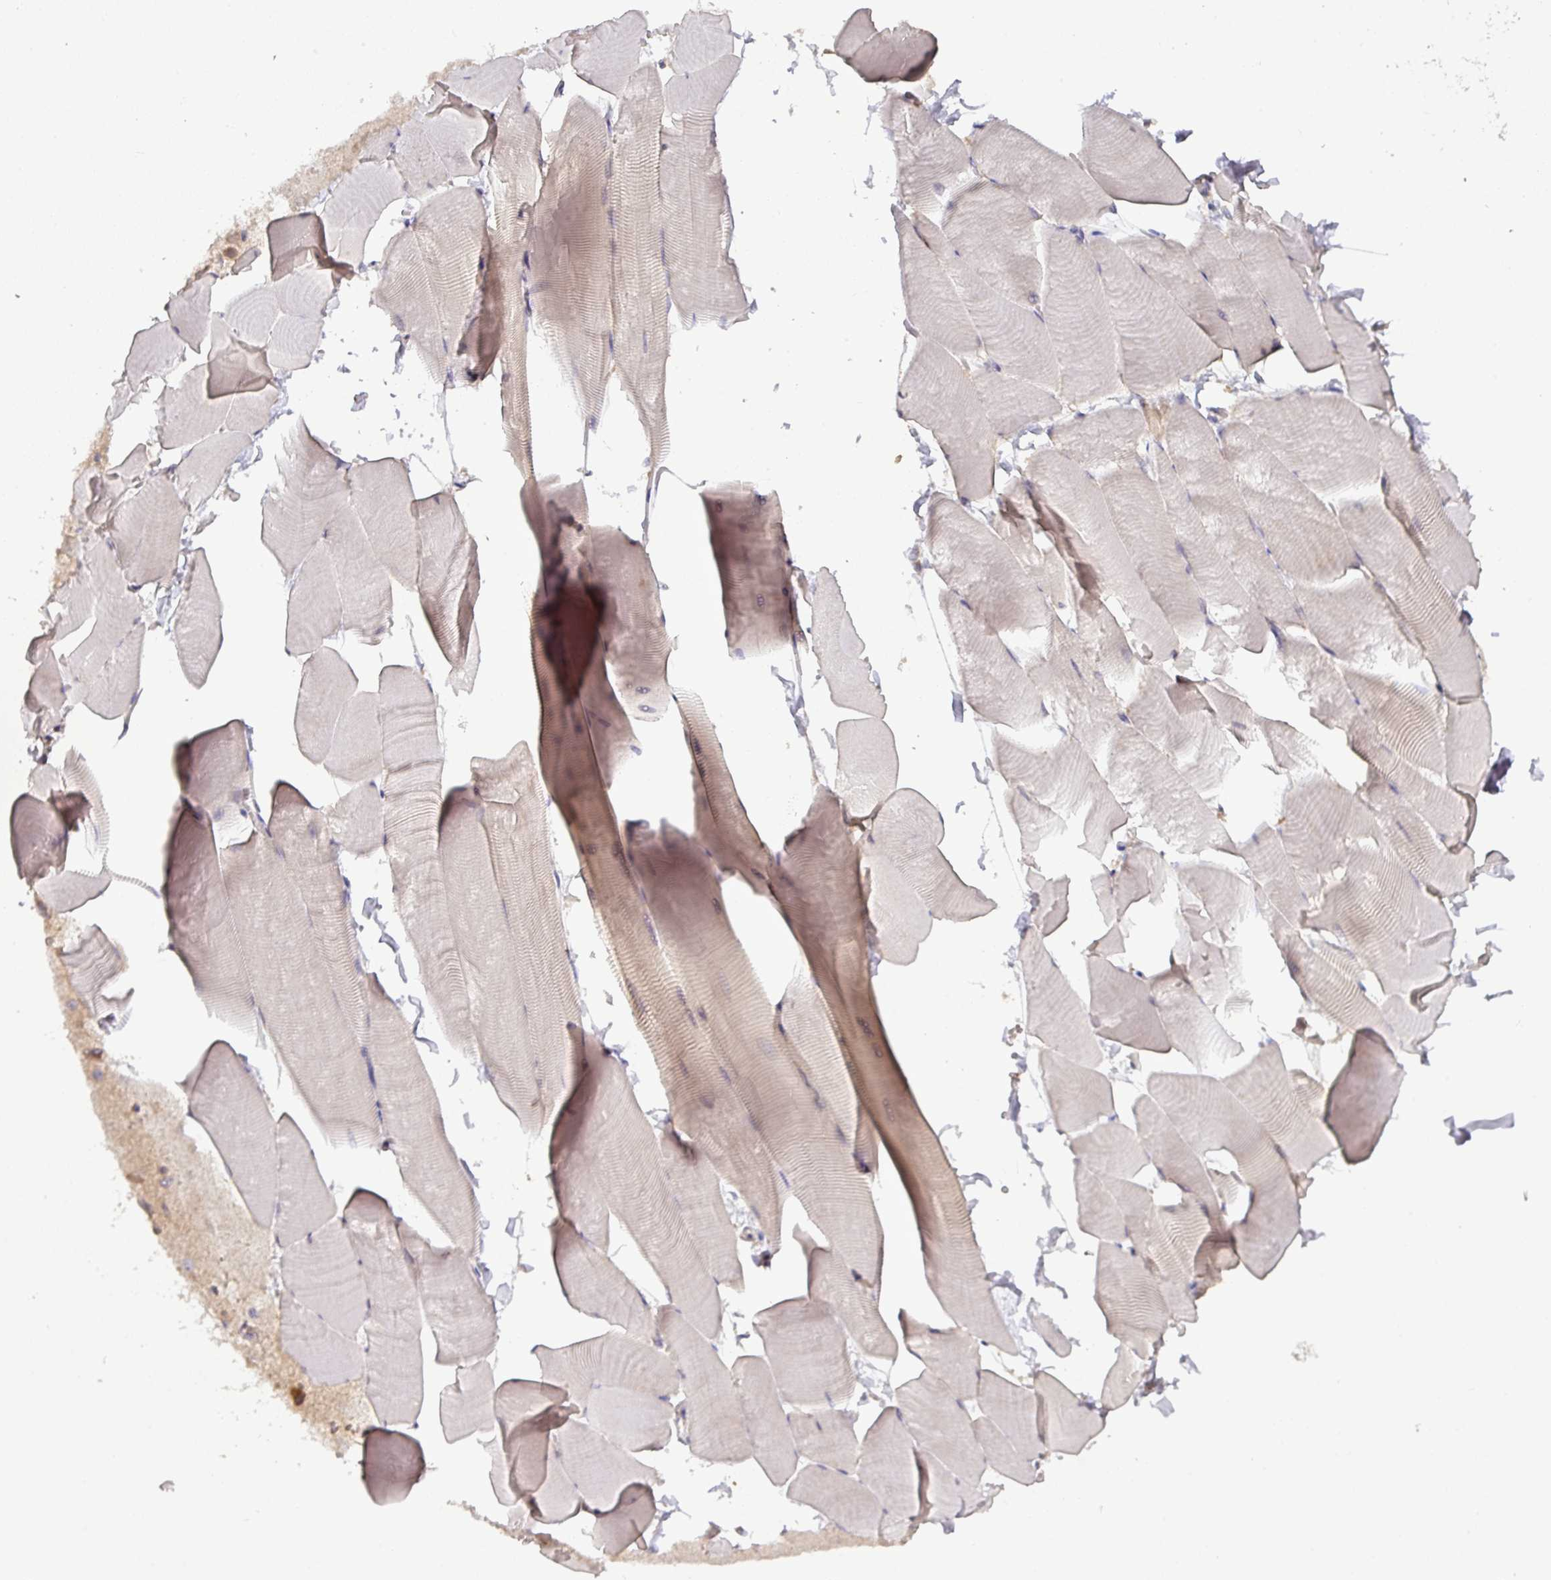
{"staining": {"intensity": "weak", "quantity": "<25%", "location": "cytoplasmic/membranous"}, "tissue": "skeletal muscle", "cell_type": "Myocytes", "image_type": "normal", "snomed": [{"axis": "morphology", "description": "Normal tissue, NOS"}, {"axis": "topography", "description": "Skeletal muscle"}], "caption": "The photomicrograph demonstrates no significant staining in myocytes of skeletal muscle.", "gene": "GALP", "patient": {"sex": "male", "age": 25}}